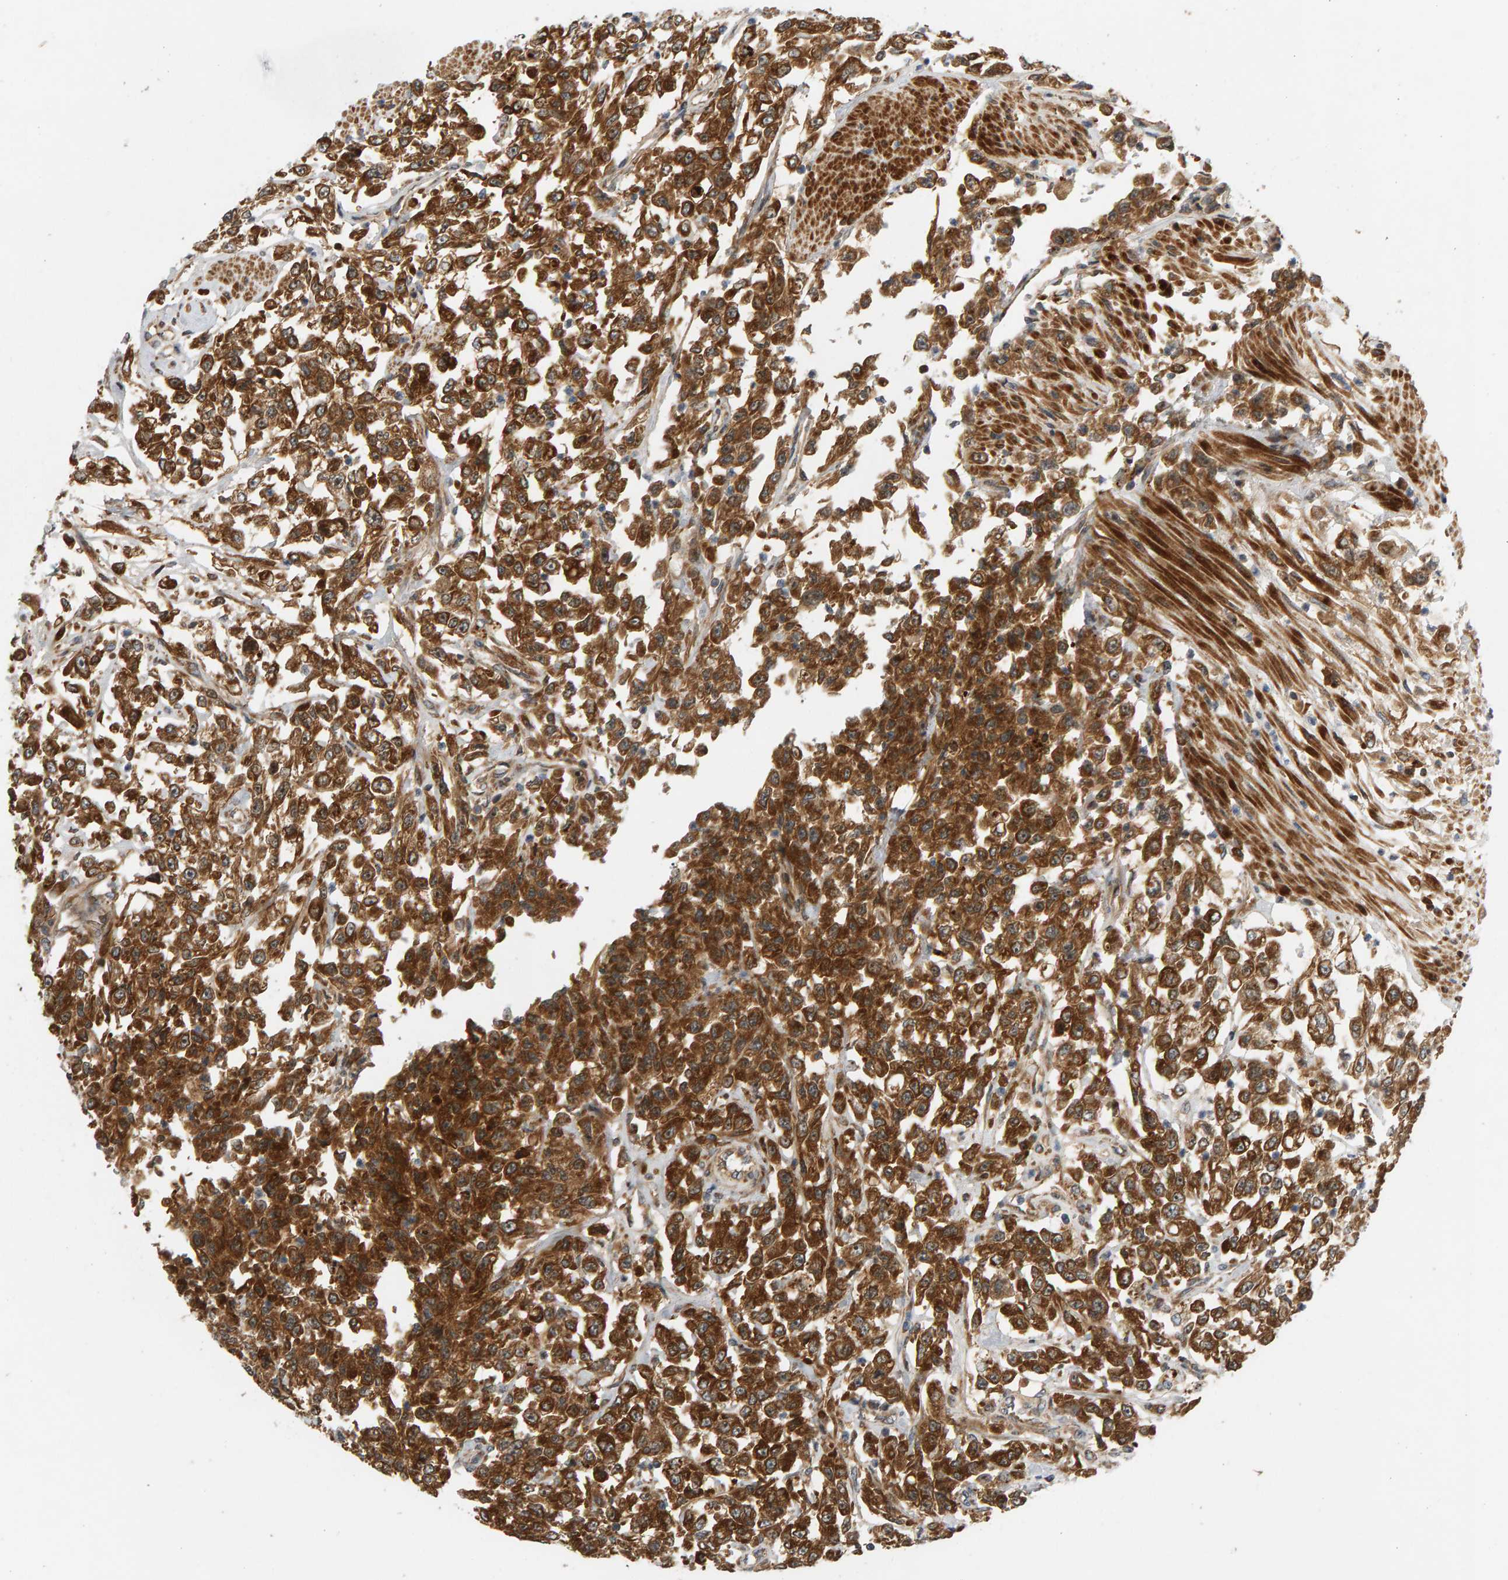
{"staining": {"intensity": "strong", "quantity": ">75%", "location": "cytoplasmic/membranous"}, "tissue": "urothelial cancer", "cell_type": "Tumor cells", "image_type": "cancer", "snomed": [{"axis": "morphology", "description": "Urothelial carcinoma, High grade"}, {"axis": "topography", "description": "Urinary bladder"}], "caption": "A histopathology image of urothelial cancer stained for a protein shows strong cytoplasmic/membranous brown staining in tumor cells.", "gene": "BAHCC1", "patient": {"sex": "male", "age": 46}}